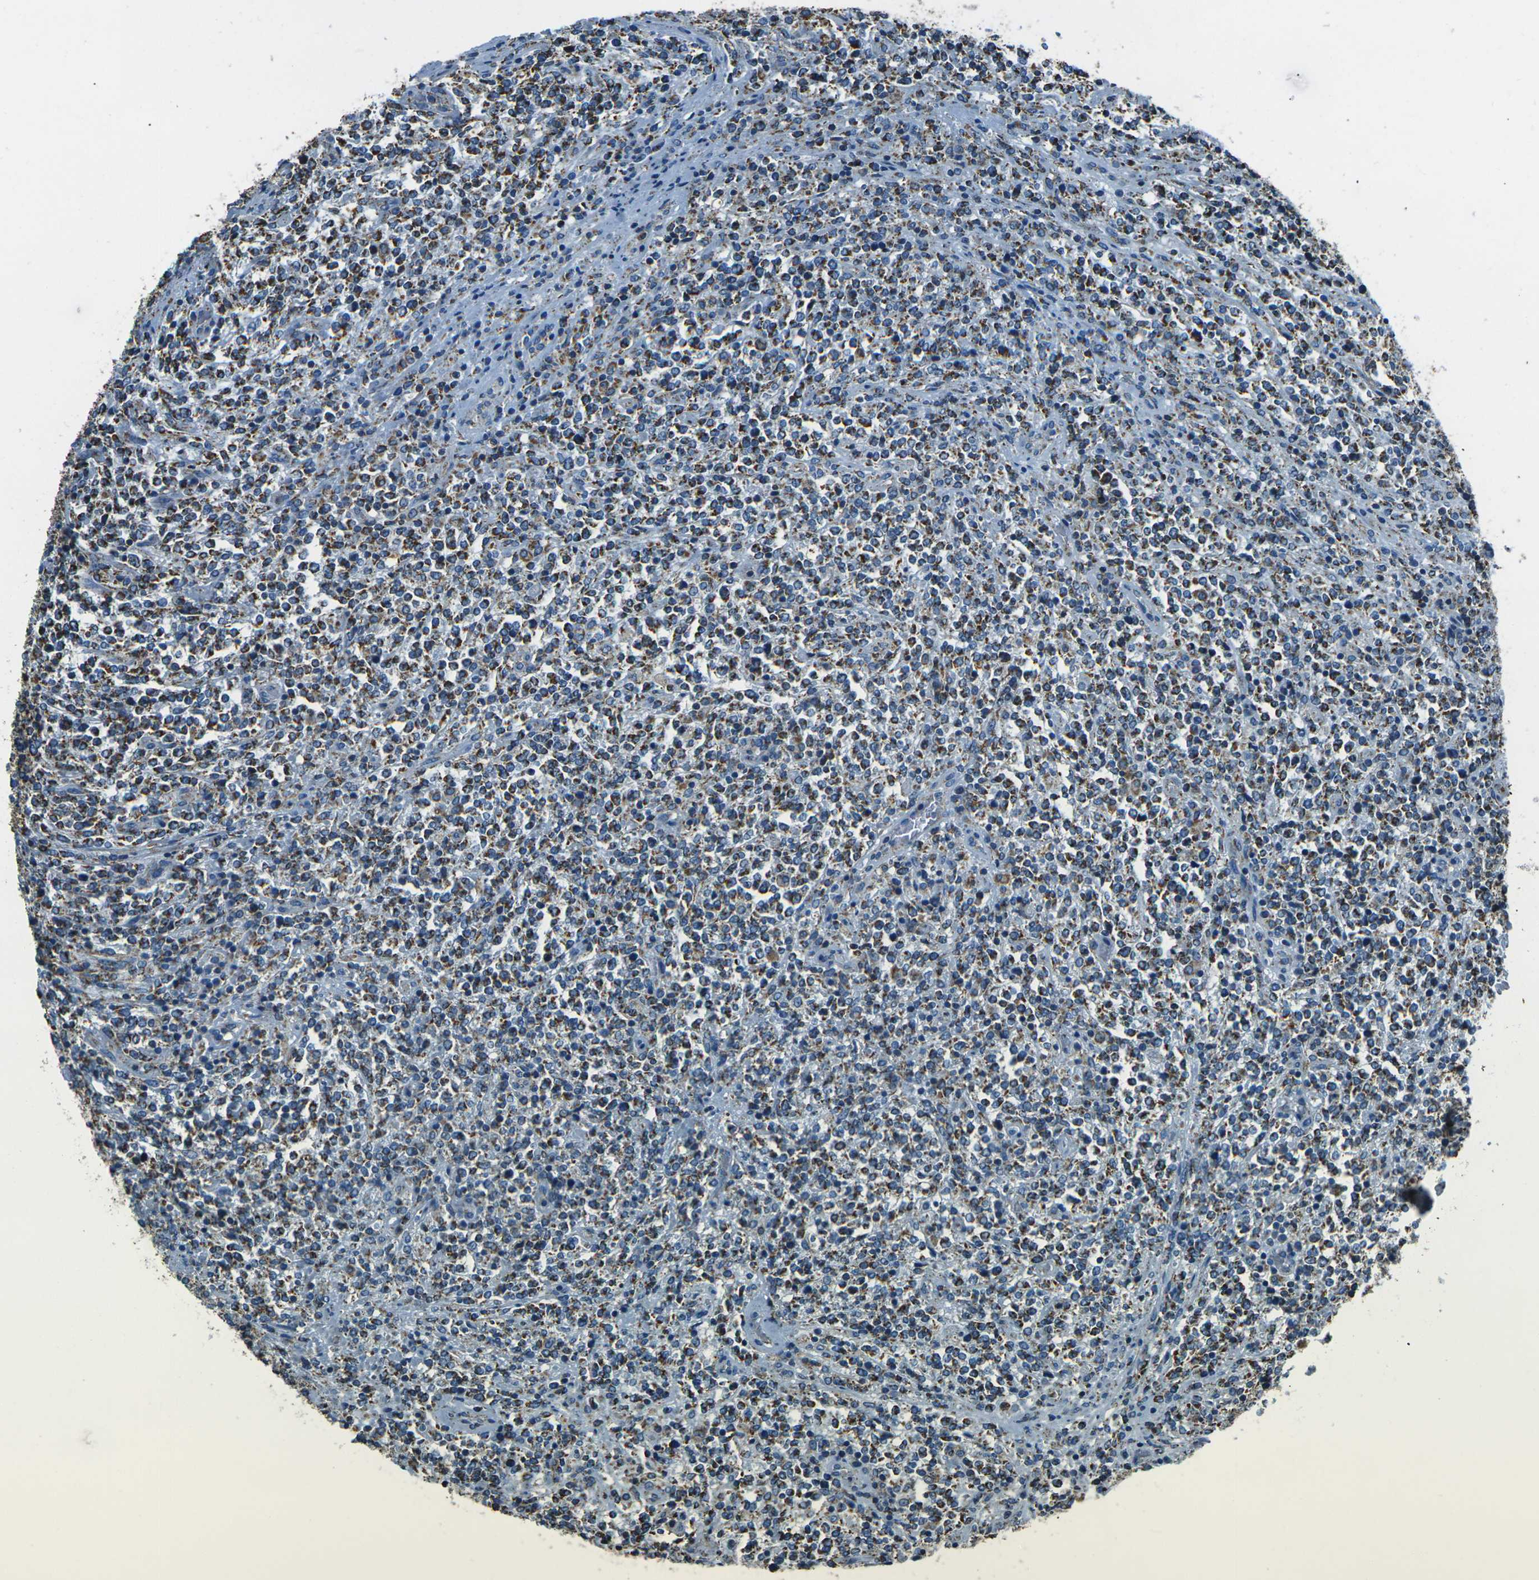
{"staining": {"intensity": "strong", "quantity": ">75%", "location": "cytoplasmic/membranous"}, "tissue": "lymphoma", "cell_type": "Tumor cells", "image_type": "cancer", "snomed": [{"axis": "morphology", "description": "Malignant lymphoma, non-Hodgkin's type, High grade"}, {"axis": "topography", "description": "Soft tissue"}], "caption": "Malignant lymphoma, non-Hodgkin's type (high-grade) stained with DAB (3,3'-diaminobenzidine) IHC displays high levels of strong cytoplasmic/membranous expression in about >75% of tumor cells. Using DAB (3,3'-diaminobenzidine) (brown) and hematoxylin (blue) stains, captured at high magnification using brightfield microscopy.", "gene": "IRF3", "patient": {"sex": "male", "age": 18}}